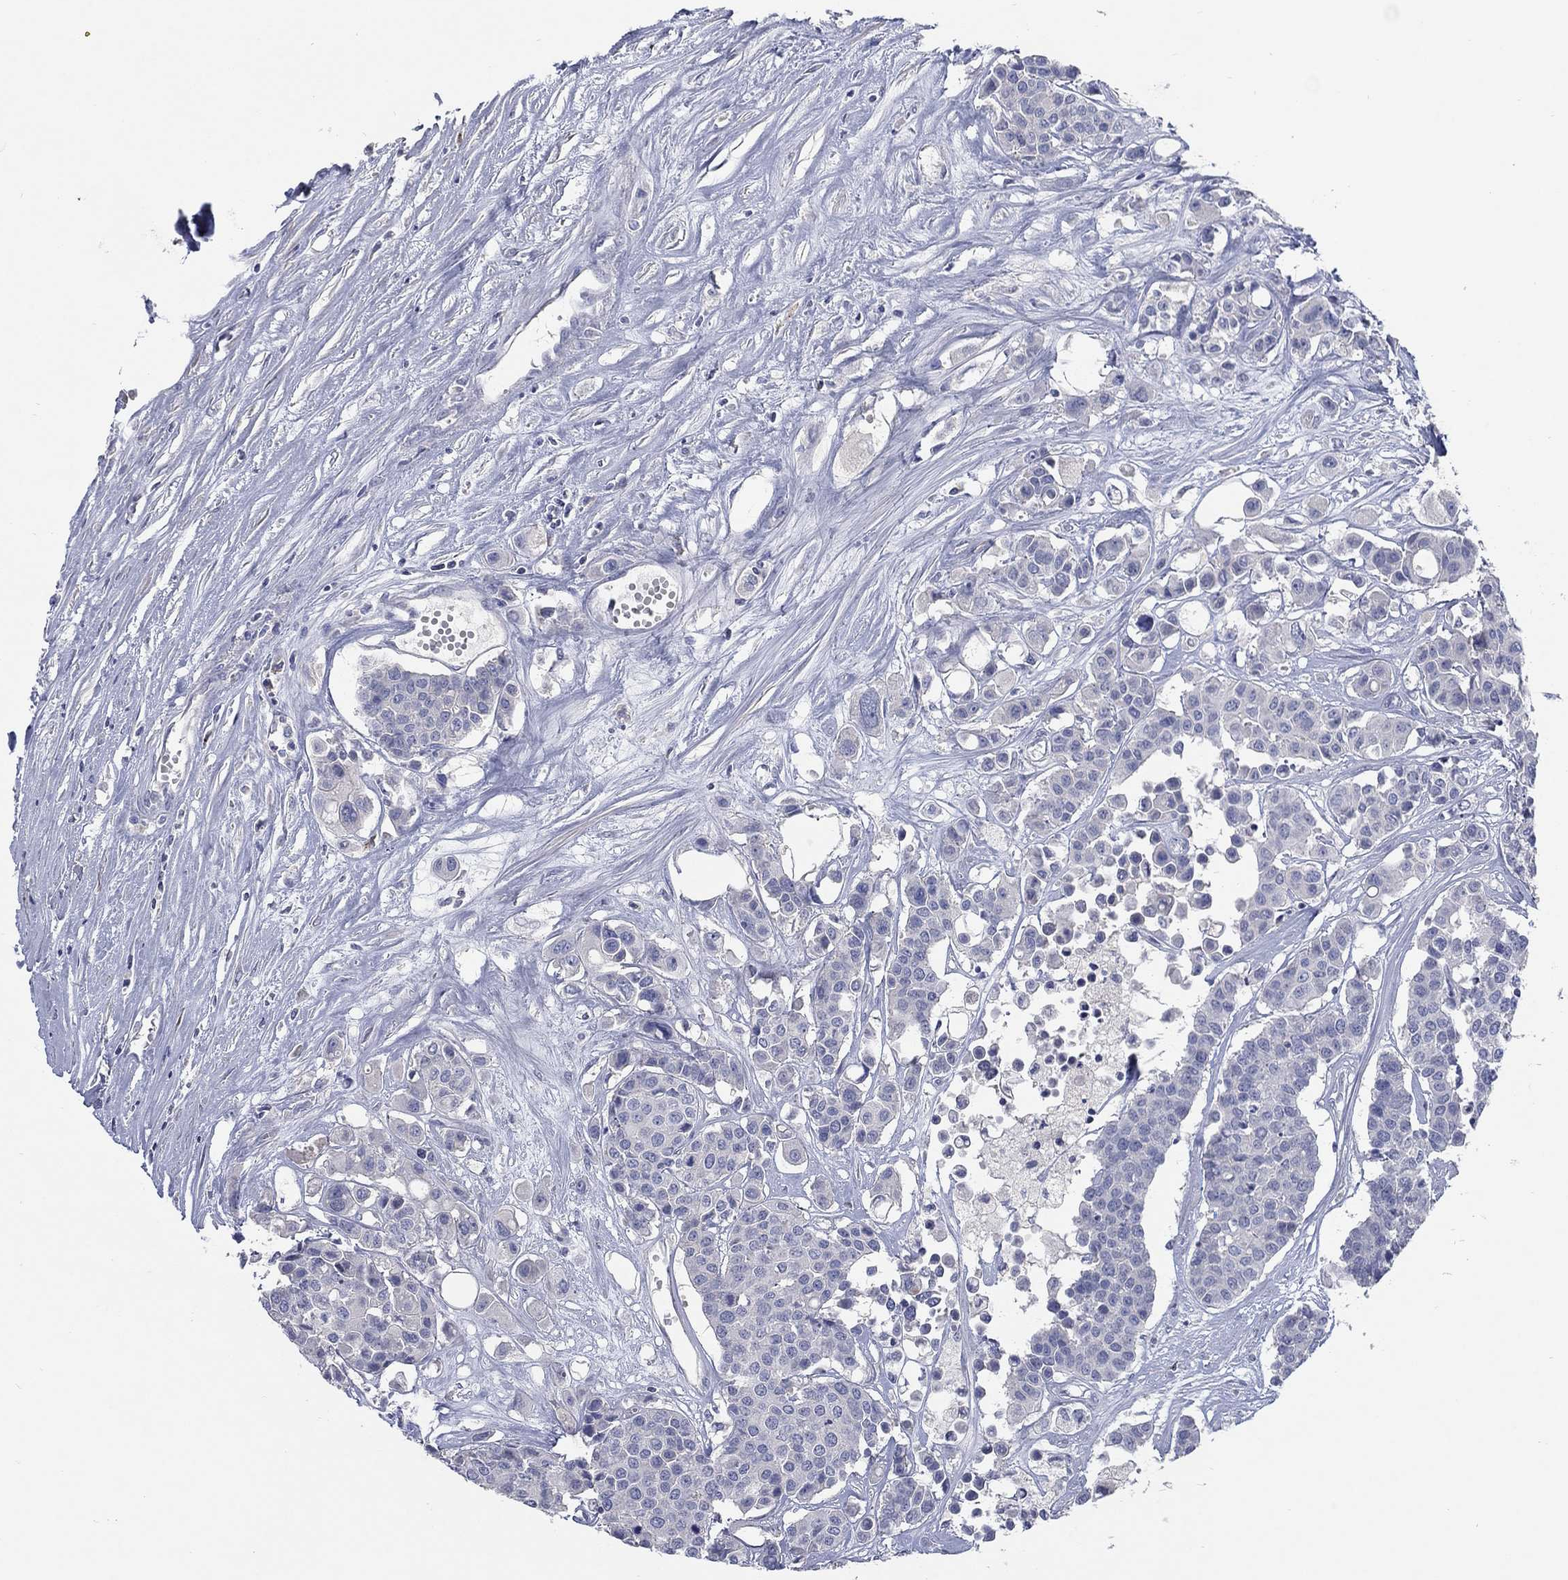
{"staining": {"intensity": "negative", "quantity": "none", "location": "none"}, "tissue": "carcinoid", "cell_type": "Tumor cells", "image_type": "cancer", "snomed": [{"axis": "morphology", "description": "Carcinoid, malignant, NOS"}, {"axis": "topography", "description": "Colon"}], "caption": "Micrograph shows no protein positivity in tumor cells of carcinoid tissue.", "gene": "TMEM249", "patient": {"sex": "male", "age": 81}}